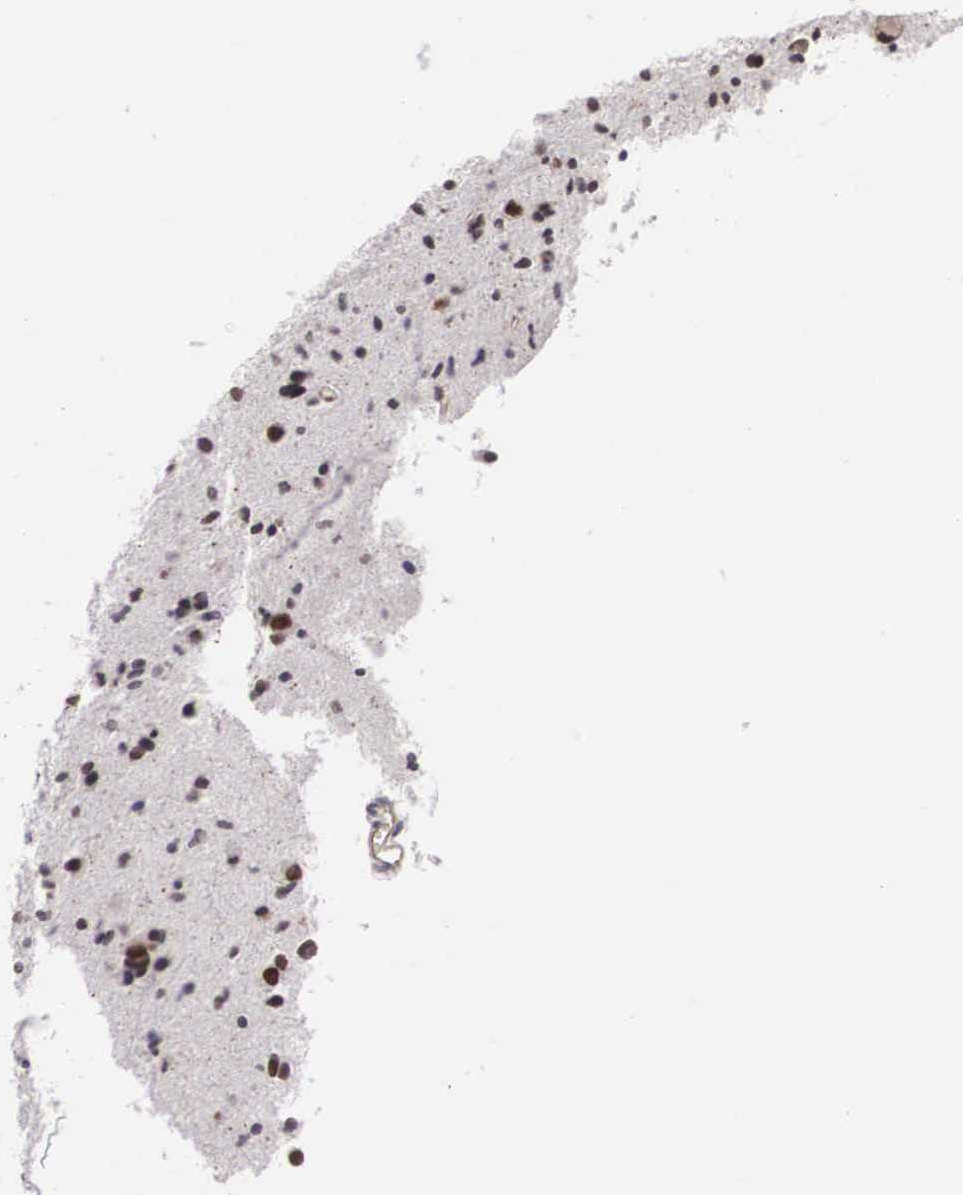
{"staining": {"intensity": "moderate", "quantity": ">75%", "location": "nuclear"}, "tissue": "glioma", "cell_type": "Tumor cells", "image_type": "cancer", "snomed": [{"axis": "morphology", "description": "Glioma, malignant, Low grade"}, {"axis": "topography", "description": "Brain"}], "caption": "A brown stain highlights moderate nuclear expression of a protein in malignant glioma (low-grade) tumor cells.", "gene": "MORC2", "patient": {"sex": "female", "age": 46}}